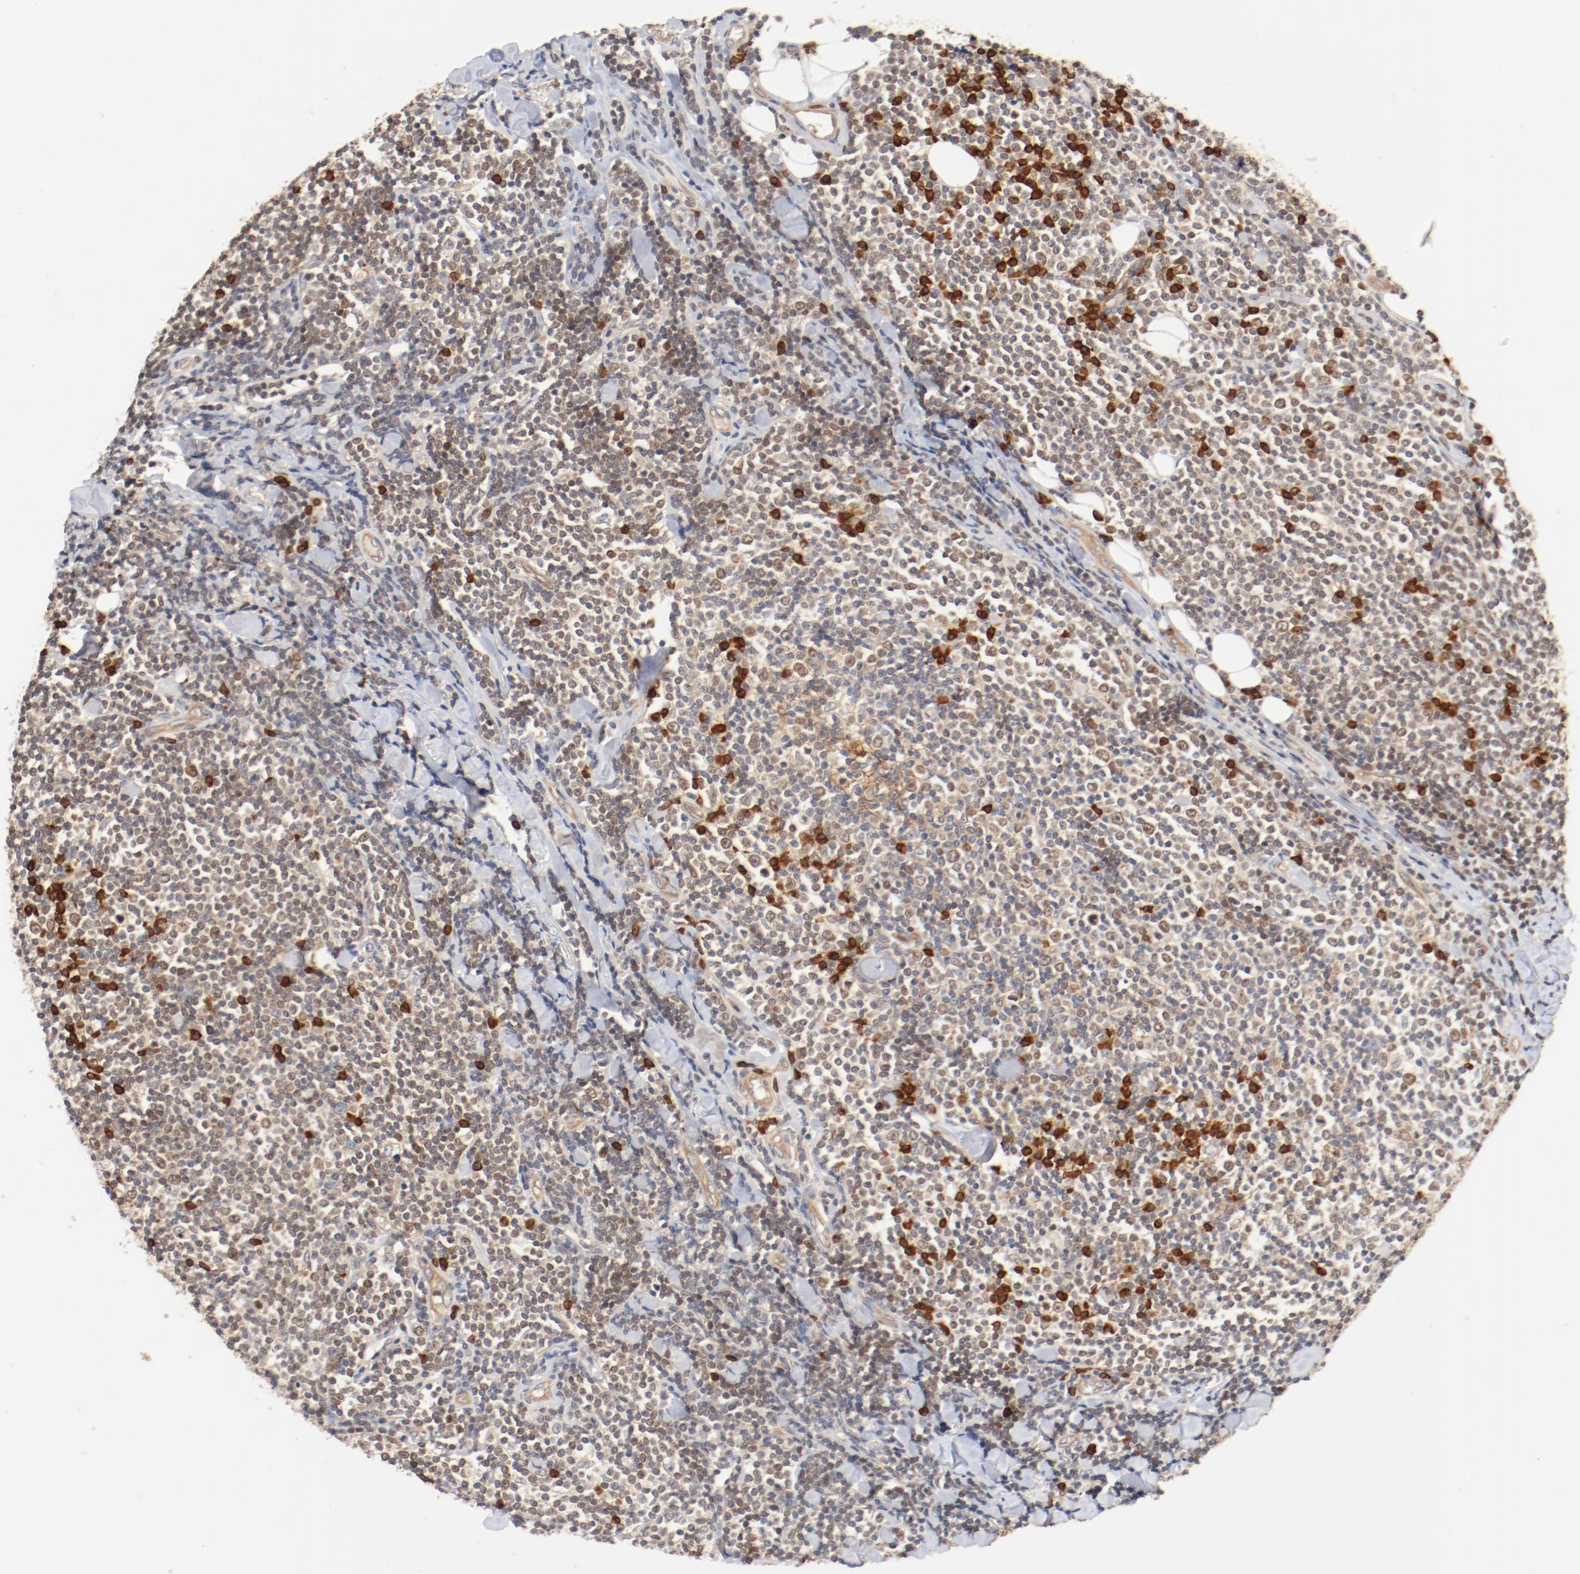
{"staining": {"intensity": "weak", "quantity": ">75%", "location": "cytoplasmic/membranous"}, "tissue": "lymphoma", "cell_type": "Tumor cells", "image_type": "cancer", "snomed": [{"axis": "morphology", "description": "Malignant lymphoma, non-Hodgkin's type, Low grade"}, {"axis": "topography", "description": "Soft tissue"}], "caption": "A low amount of weak cytoplasmic/membranous staining is appreciated in approximately >75% of tumor cells in lymphoma tissue.", "gene": "UBE2J1", "patient": {"sex": "male", "age": 92}}